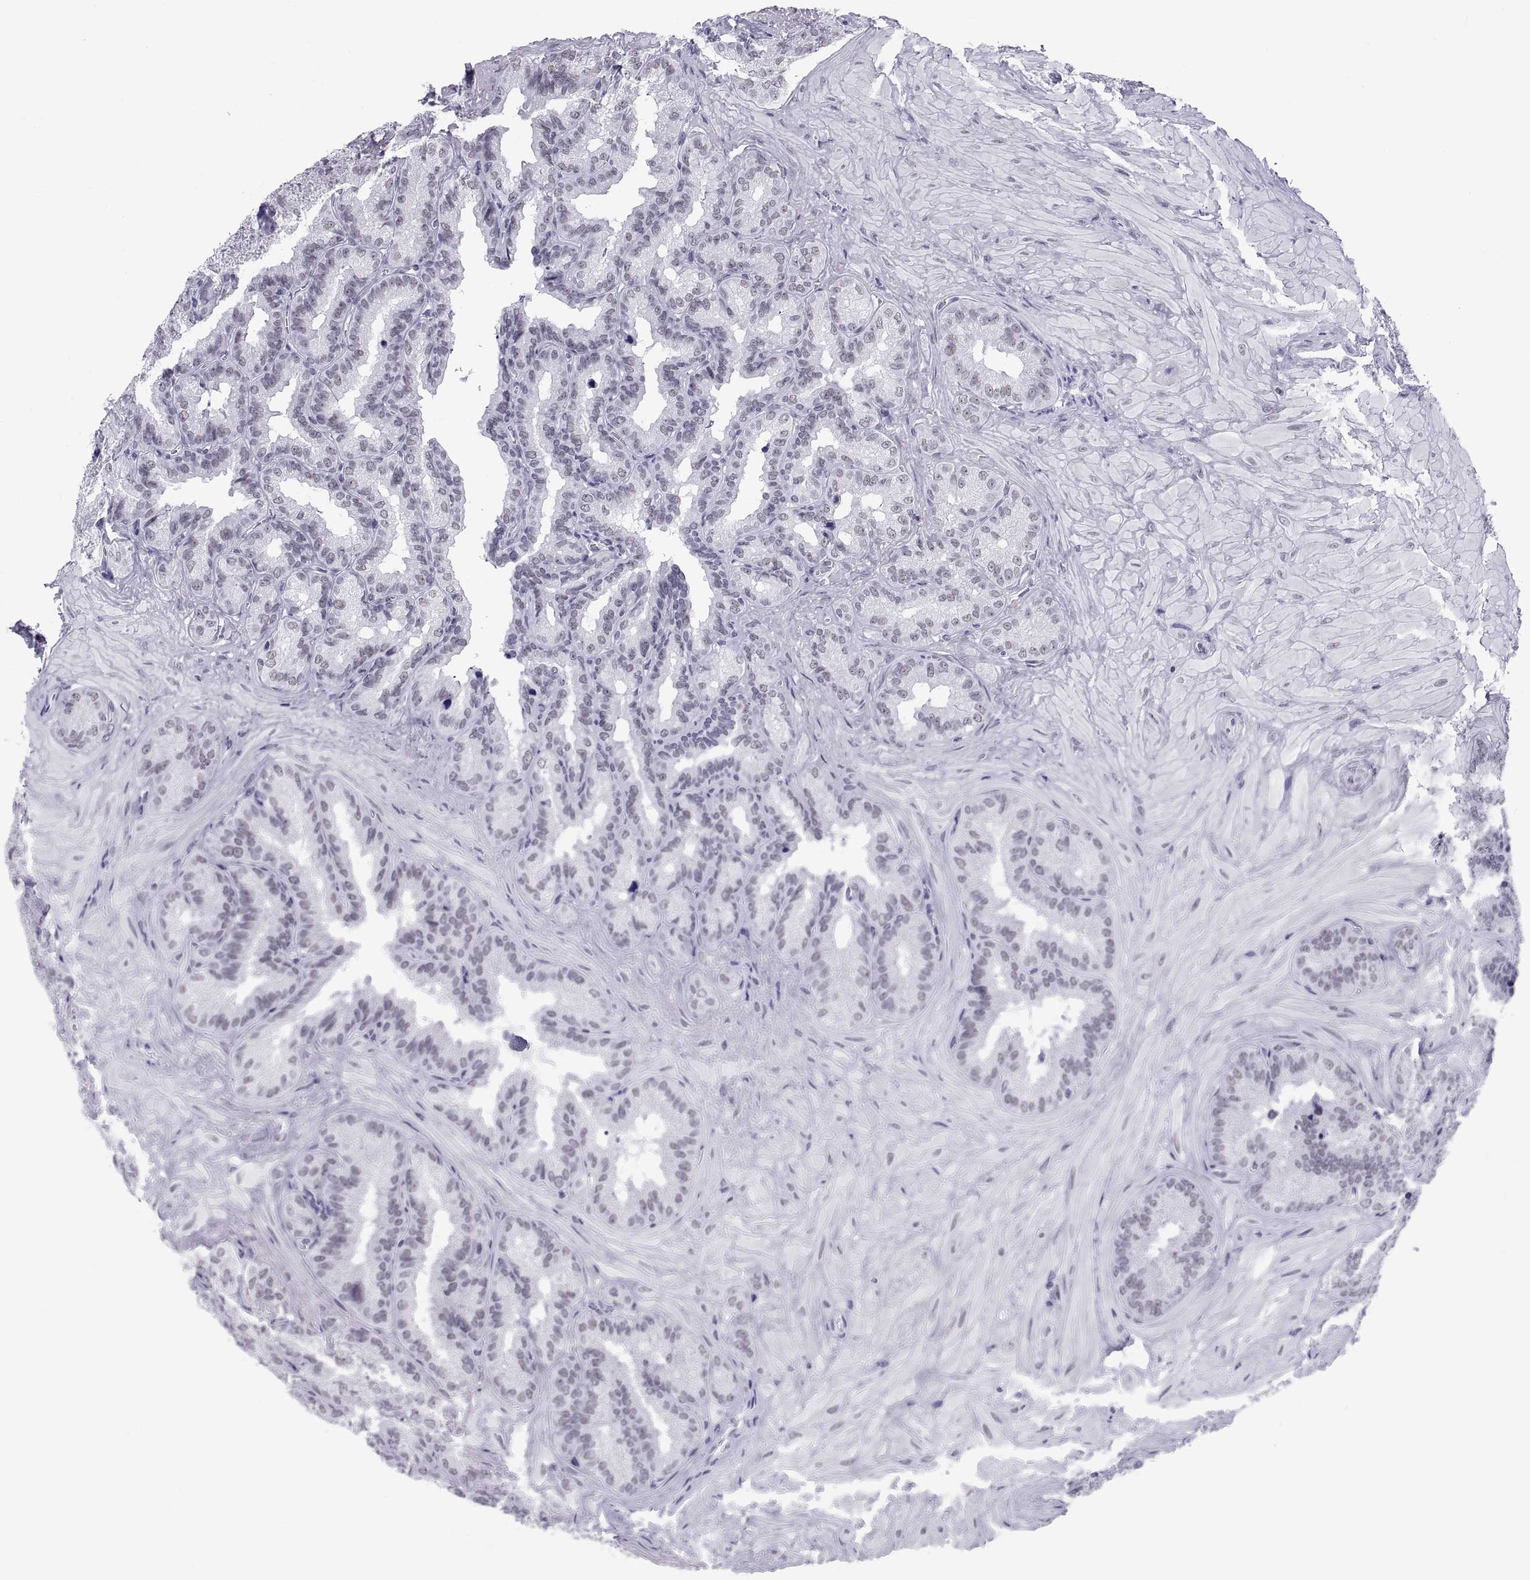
{"staining": {"intensity": "negative", "quantity": "none", "location": "none"}, "tissue": "seminal vesicle", "cell_type": "Glandular cells", "image_type": "normal", "snomed": [{"axis": "morphology", "description": "Normal tissue, NOS"}, {"axis": "topography", "description": "Seminal veicle"}], "caption": "Image shows no significant protein staining in glandular cells of unremarkable seminal vesicle.", "gene": "NEUROD6", "patient": {"sex": "male", "age": 37}}